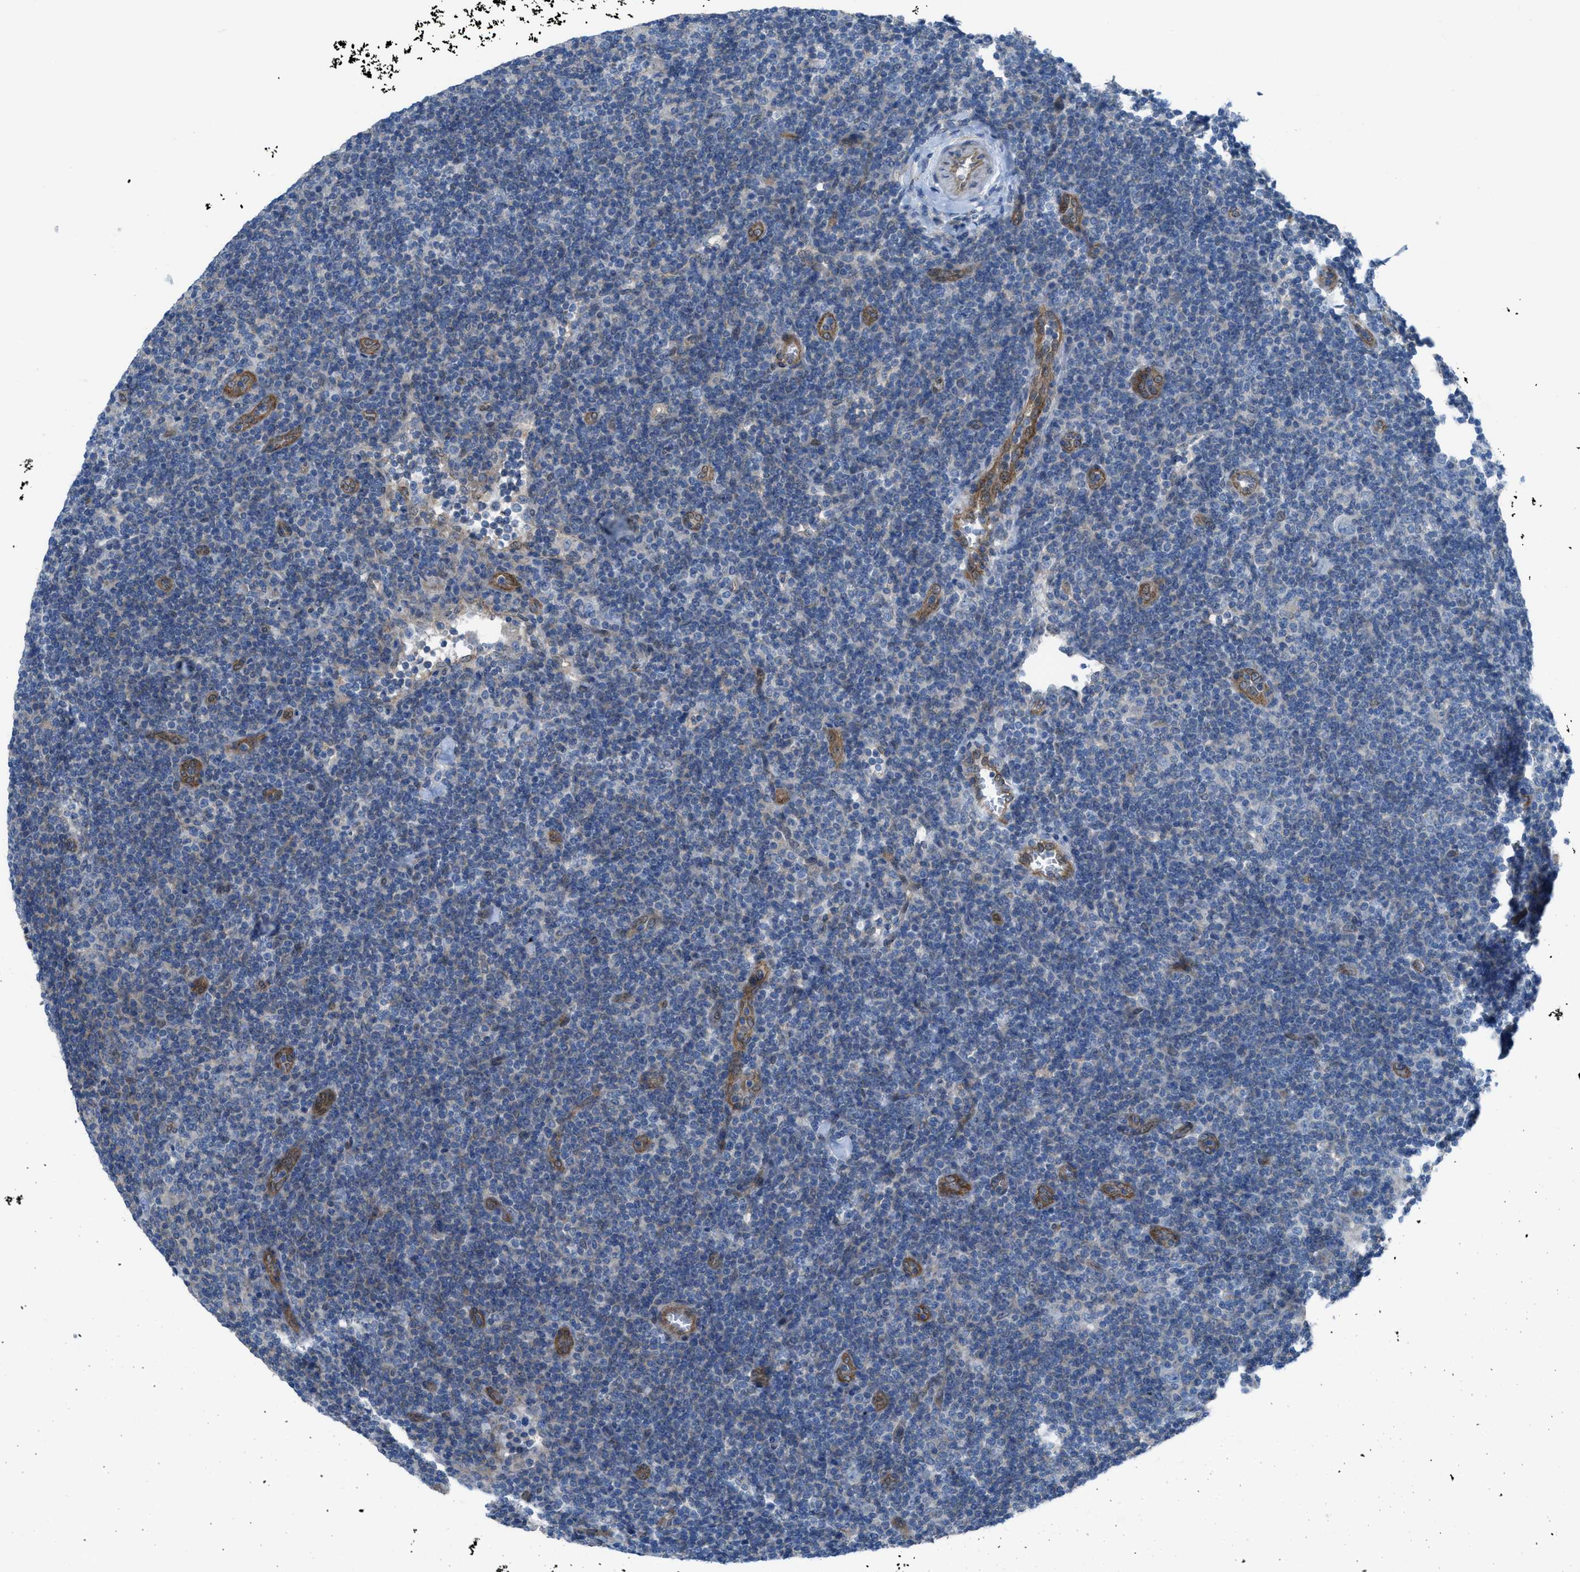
{"staining": {"intensity": "negative", "quantity": "none", "location": "none"}, "tissue": "lymphoma", "cell_type": "Tumor cells", "image_type": "cancer", "snomed": [{"axis": "morphology", "description": "Hodgkin's disease, NOS"}, {"axis": "topography", "description": "Lymph node"}], "caption": "Hodgkin's disease was stained to show a protein in brown. There is no significant staining in tumor cells.", "gene": "PRKN", "patient": {"sex": "female", "age": 57}}